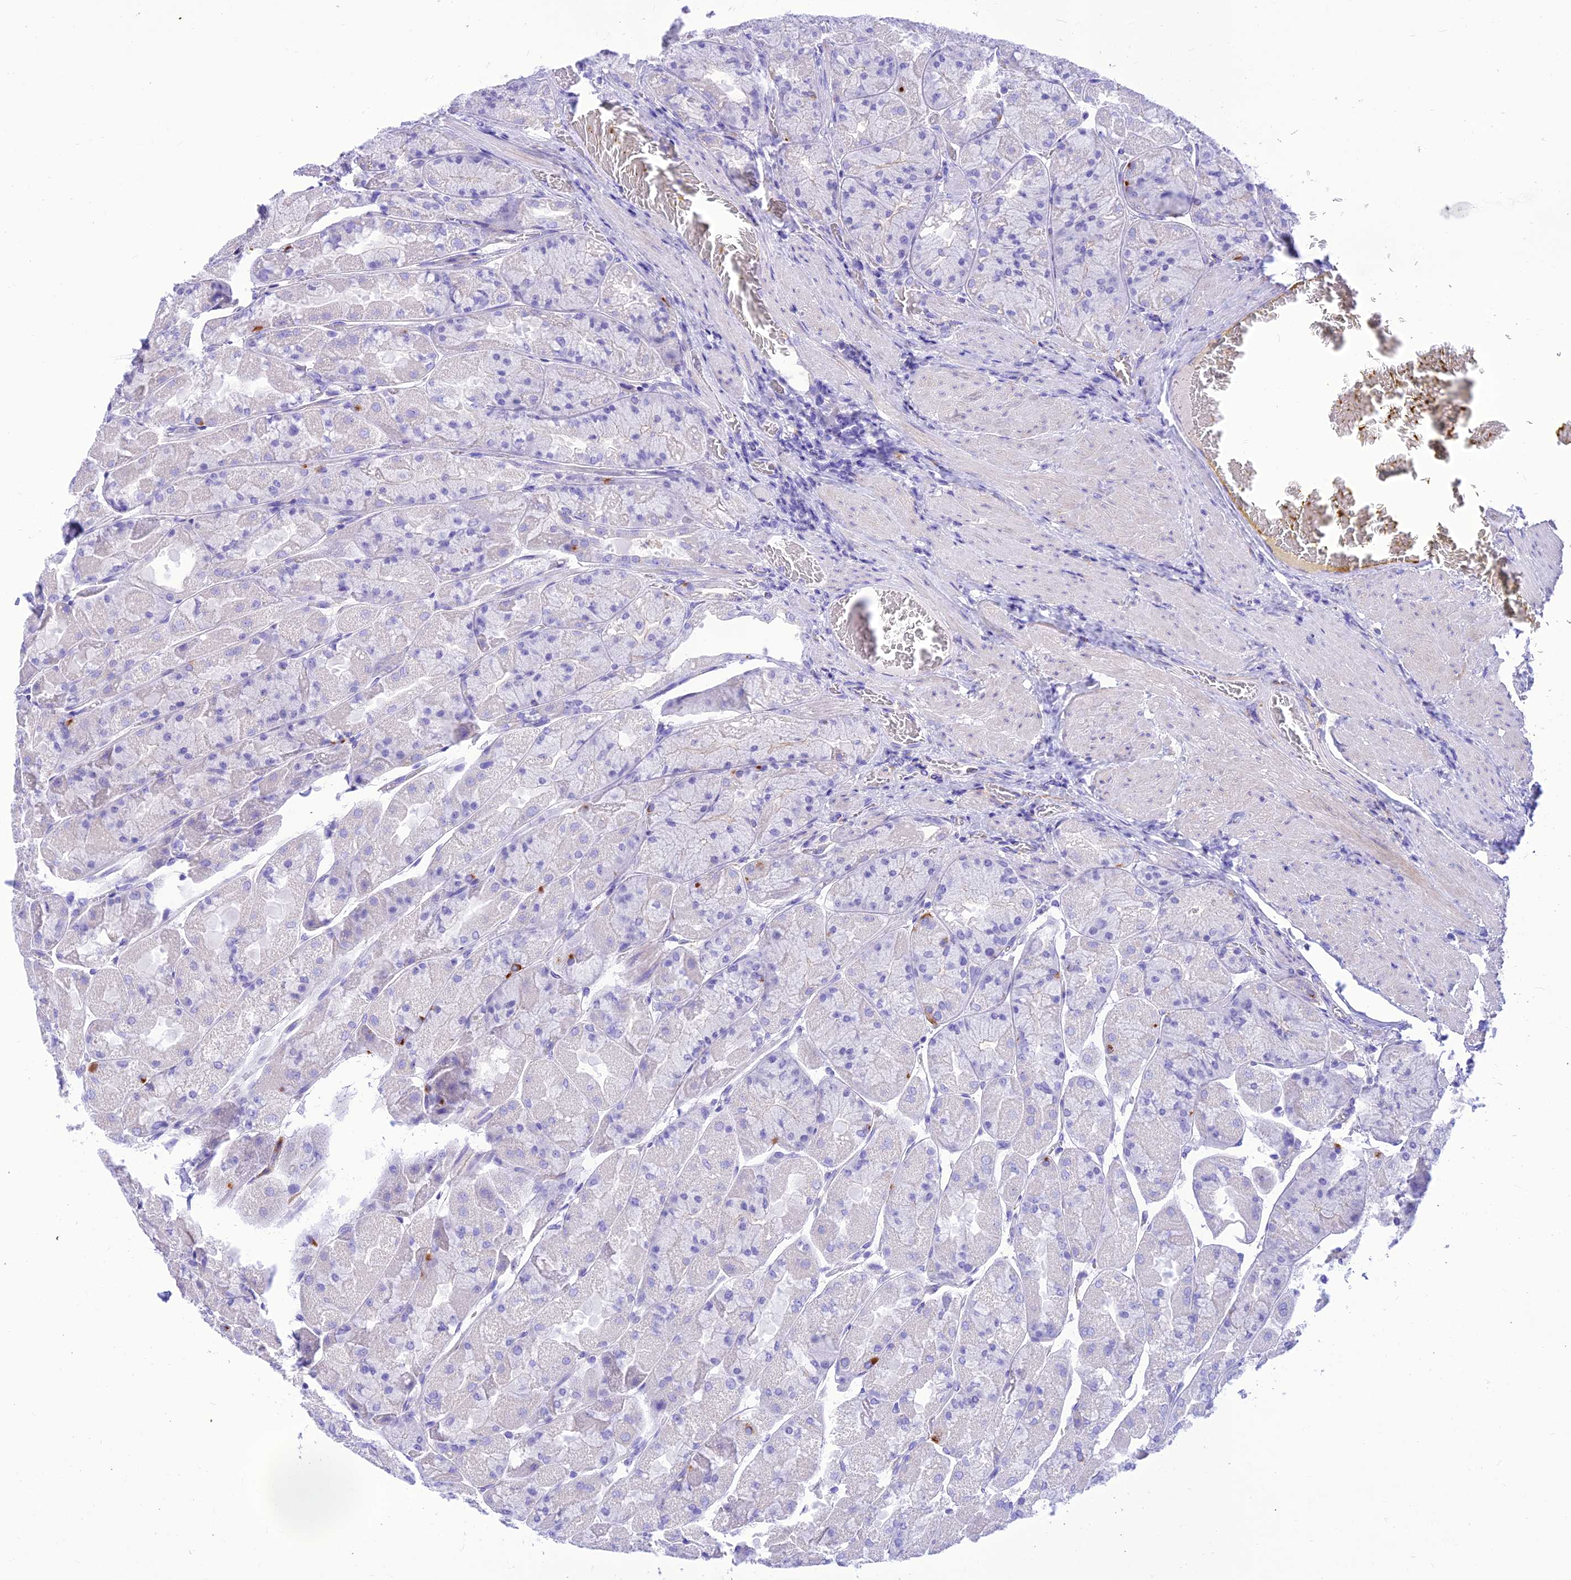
{"staining": {"intensity": "negative", "quantity": "none", "location": "none"}, "tissue": "stomach", "cell_type": "Glandular cells", "image_type": "normal", "snomed": [{"axis": "morphology", "description": "Normal tissue, NOS"}, {"axis": "topography", "description": "Stomach"}], "caption": "Glandular cells are negative for brown protein staining in benign stomach. (DAB (3,3'-diaminobenzidine) IHC visualized using brightfield microscopy, high magnification).", "gene": "PRNP", "patient": {"sex": "female", "age": 61}}